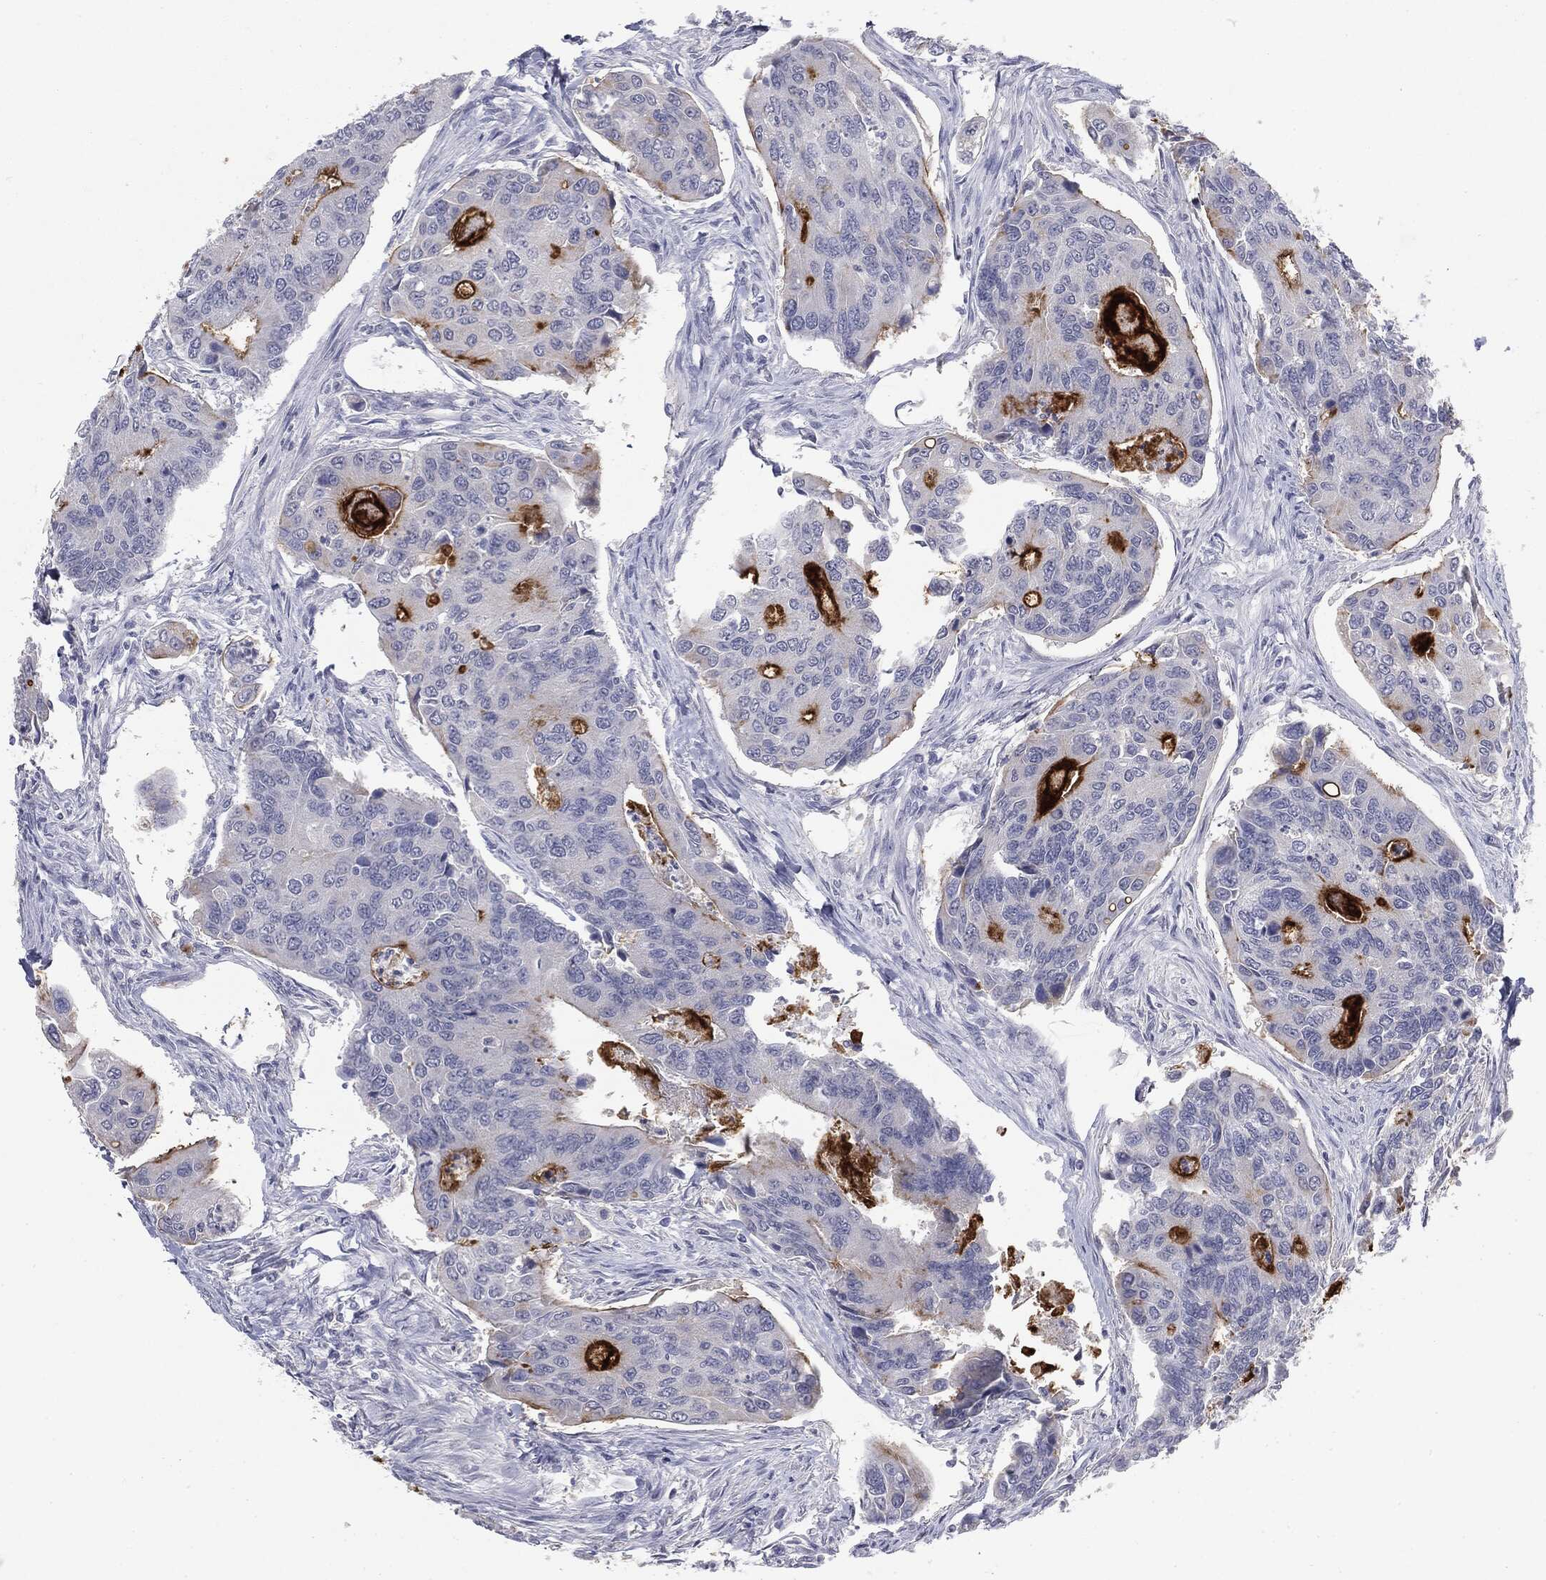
{"staining": {"intensity": "moderate", "quantity": "<25%", "location": "cytoplasmic/membranous"}, "tissue": "colorectal cancer", "cell_type": "Tumor cells", "image_type": "cancer", "snomed": [{"axis": "morphology", "description": "Adenocarcinoma, NOS"}, {"axis": "topography", "description": "Colon"}], "caption": "About <25% of tumor cells in human colorectal adenocarcinoma display moderate cytoplasmic/membranous protein staining as visualized by brown immunohistochemical staining.", "gene": "MUC1", "patient": {"sex": "female", "age": 67}}